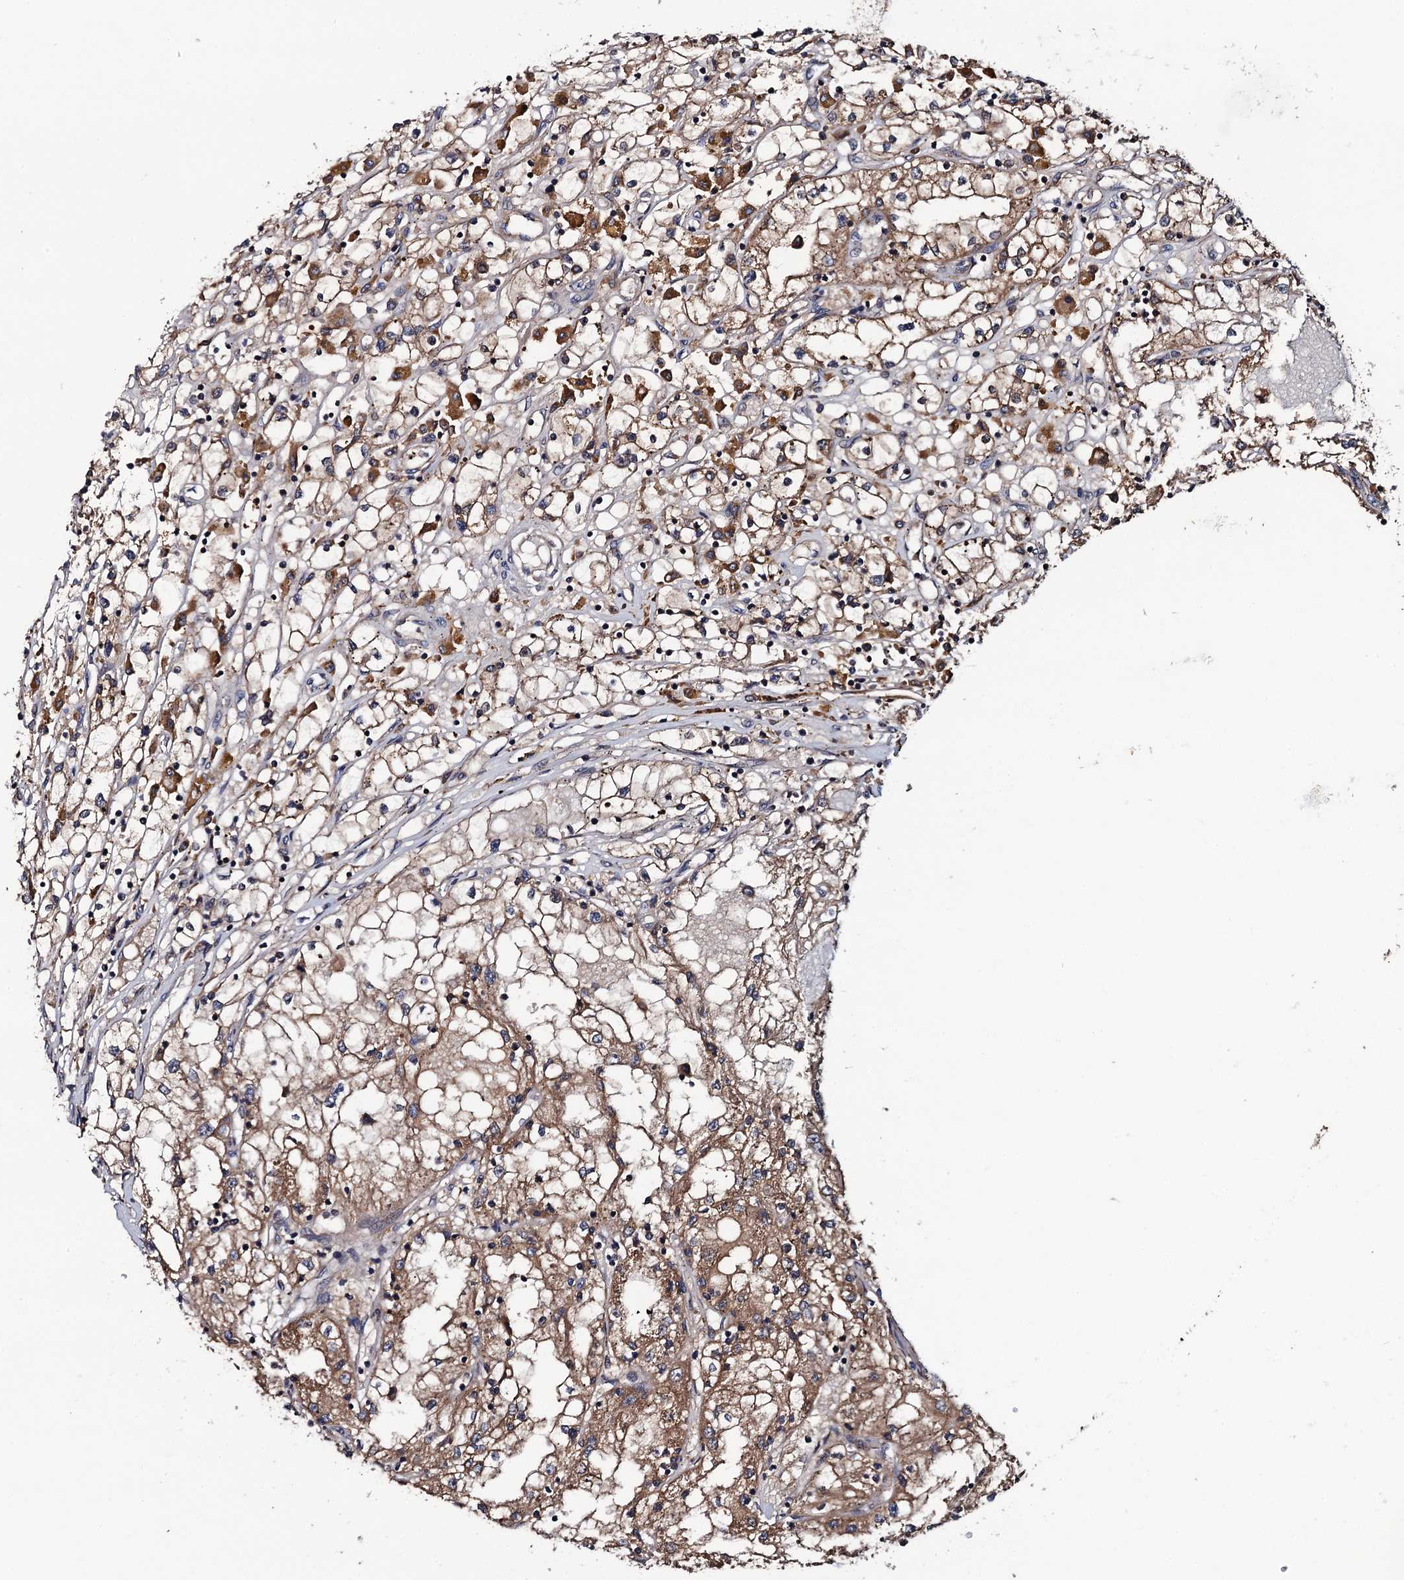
{"staining": {"intensity": "moderate", "quantity": ">75%", "location": "cytoplasmic/membranous"}, "tissue": "renal cancer", "cell_type": "Tumor cells", "image_type": "cancer", "snomed": [{"axis": "morphology", "description": "Adenocarcinoma, NOS"}, {"axis": "topography", "description": "Kidney"}], "caption": "Moderate cytoplasmic/membranous expression for a protein is identified in about >75% of tumor cells of renal cancer using IHC.", "gene": "RGS11", "patient": {"sex": "male", "age": 56}}